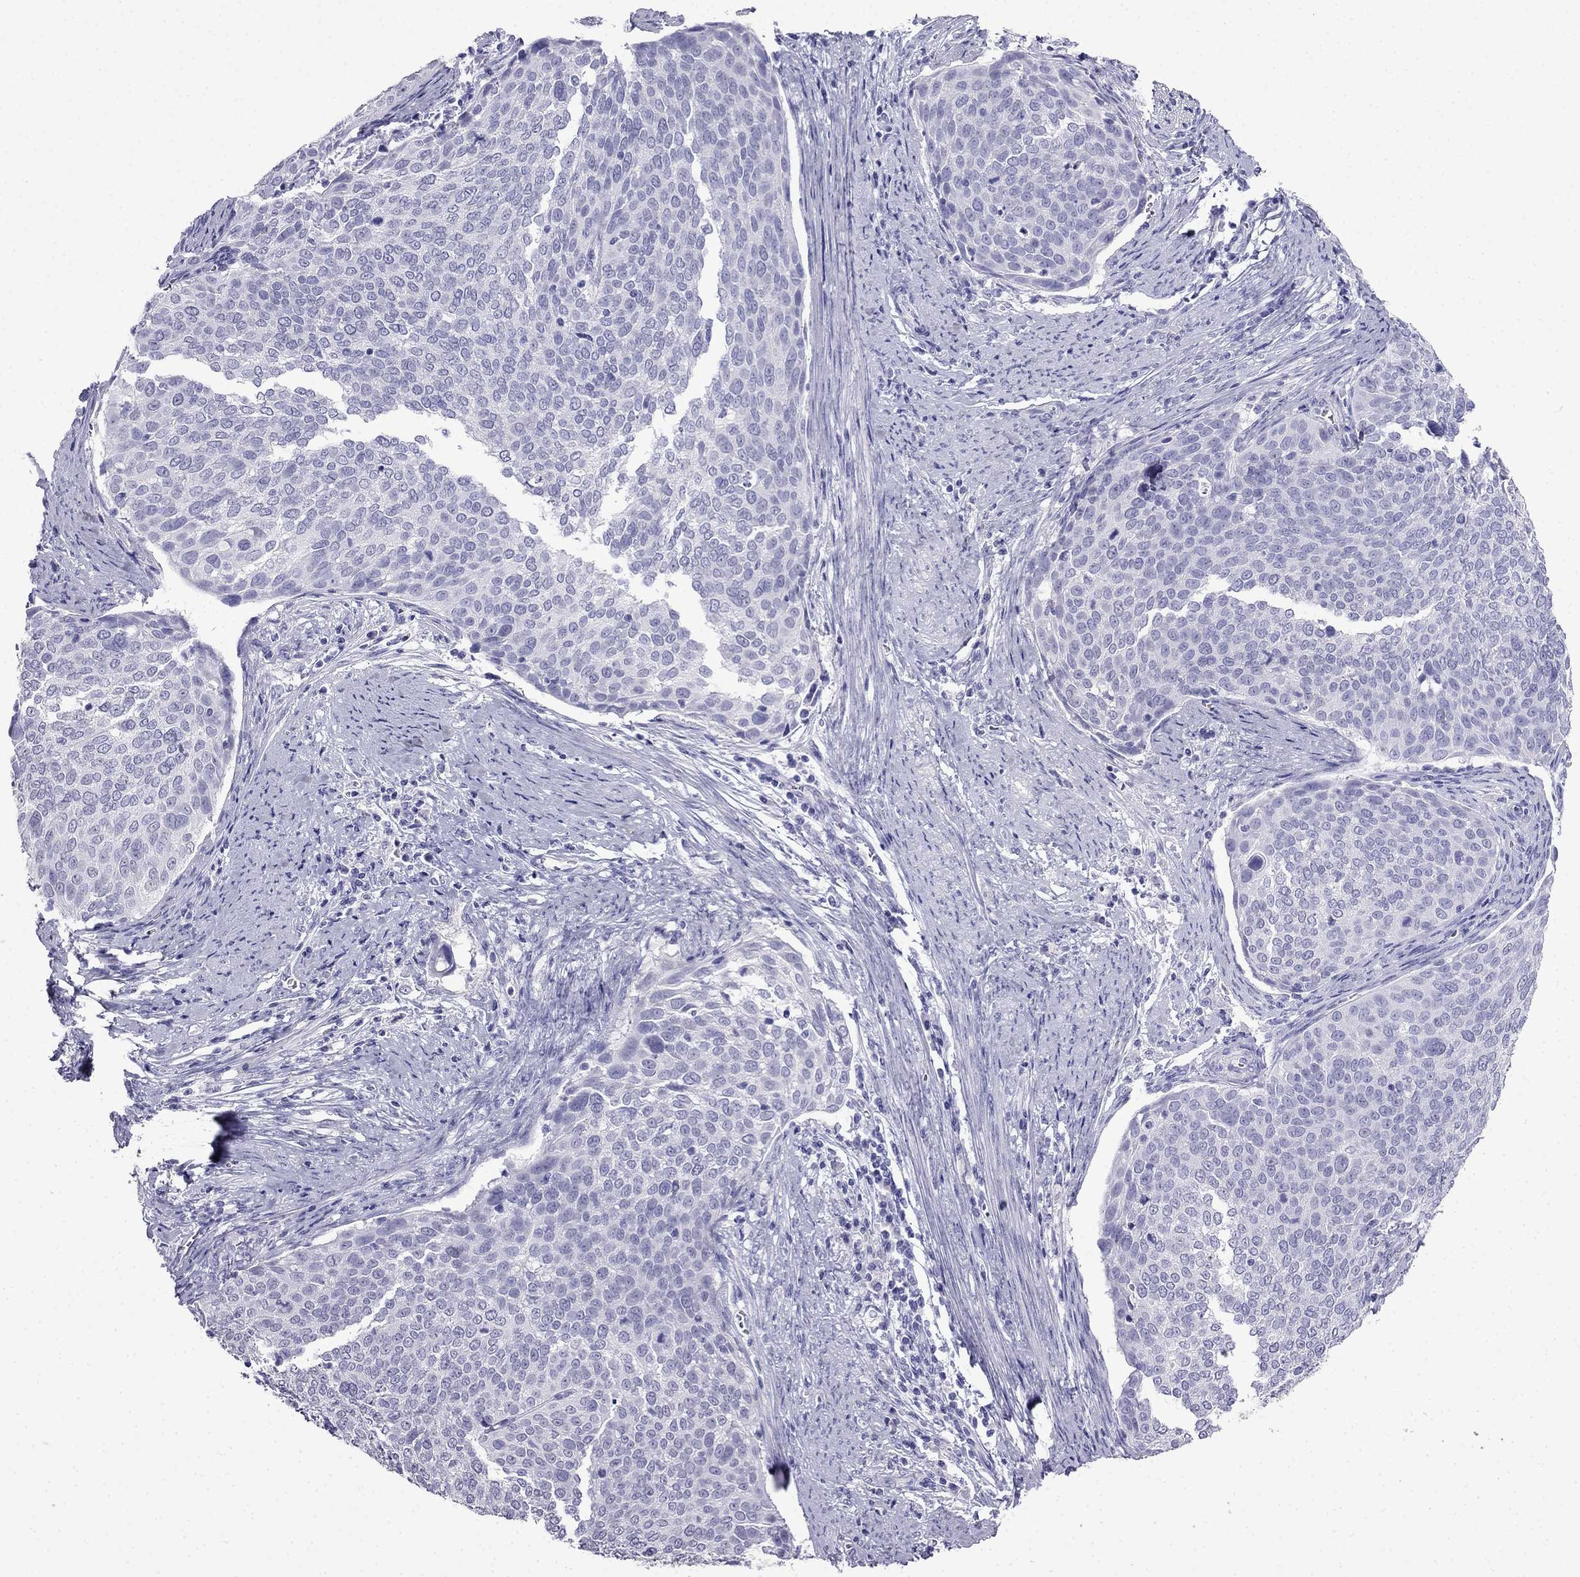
{"staining": {"intensity": "negative", "quantity": "none", "location": "none"}, "tissue": "cervical cancer", "cell_type": "Tumor cells", "image_type": "cancer", "snomed": [{"axis": "morphology", "description": "Squamous cell carcinoma, NOS"}, {"axis": "topography", "description": "Cervix"}], "caption": "High power microscopy micrograph of an immunohistochemistry image of cervical squamous cell carcinoma, revealing no significant staining in tumor cells.", "gene": "CDHR4", "patient": {"sex": "female", "age": 39}}